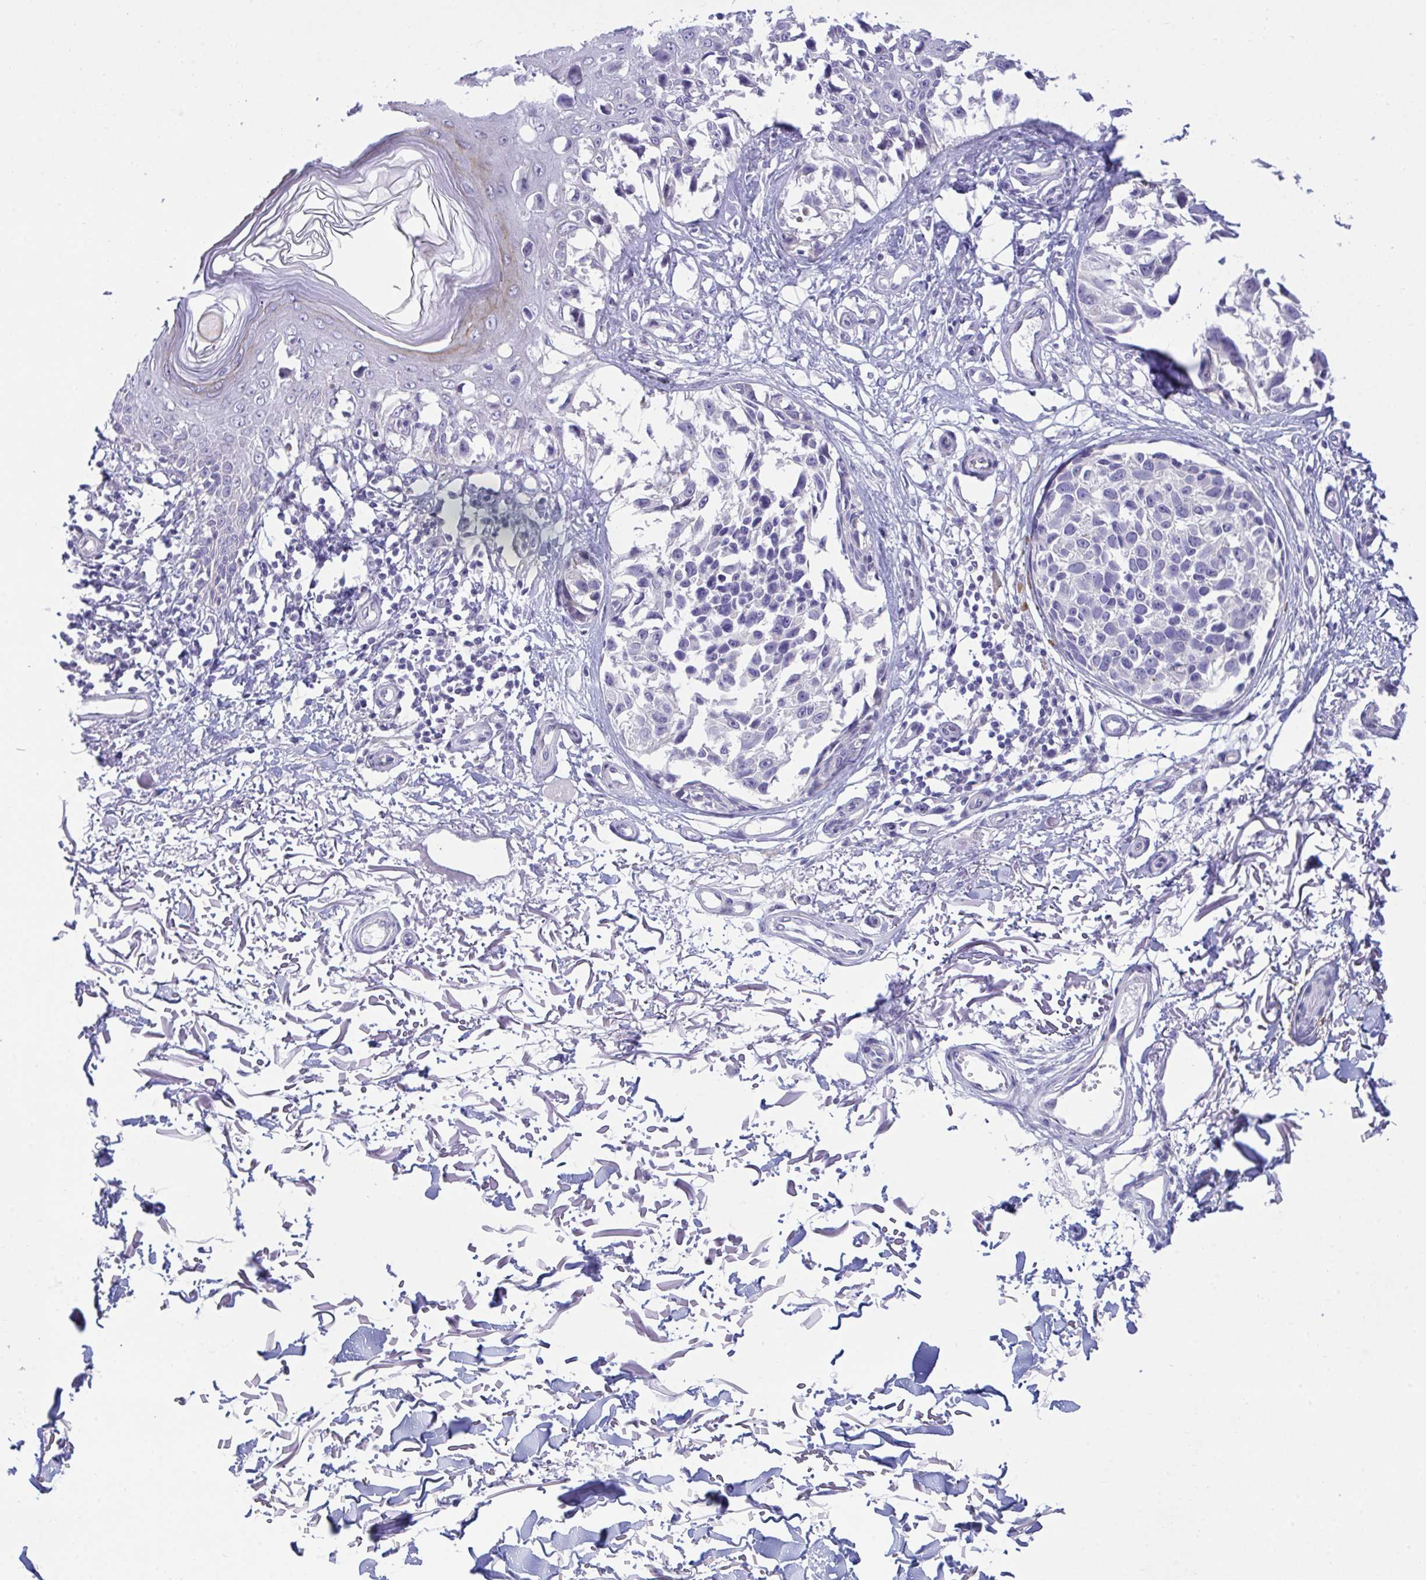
{"staining": {"intensity": "negative", "quantity": "none", "location": "none"}, "tissue": "melanoma", "cell_type": "Tumor cells", "image_type": "cancer", "snomed": [{"axis": "morphology", "description": "Malignant melanoma, NOS"}, {"axis": "topography", "description": "Skin"}], "caption": "Tumor cells are negative for protein expression in human melanoma.", "gene": "MED9", "patient": {"sex": "male", "age": 73}}